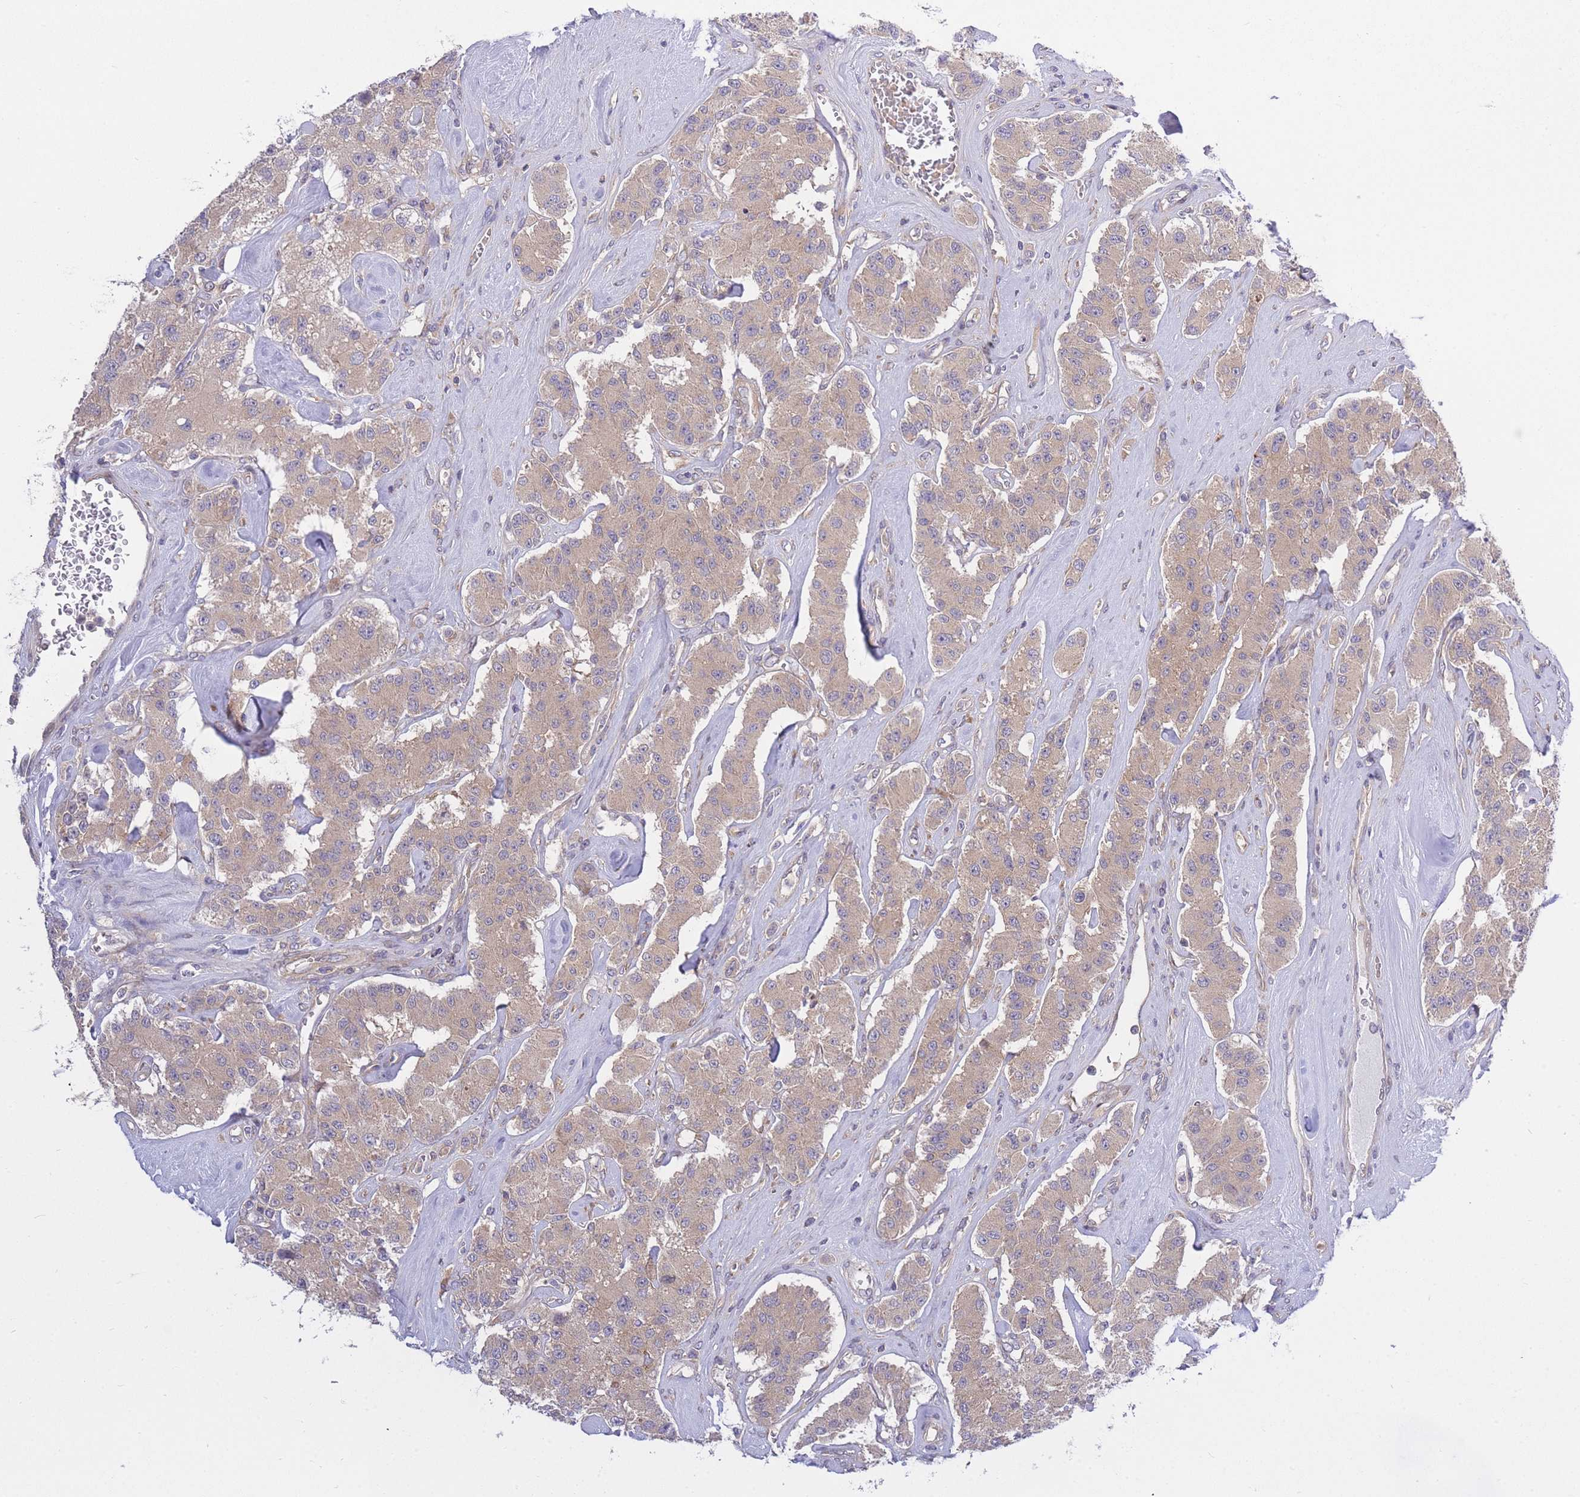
{"staining": {"intensity": "moderate", "quantity": ">75%", "location": "cytoplasmic/membranous"}, "tissue": "carcinoid", "cell_type": "Tumor cells", "image_type": "cancer", "snomed": [{"axis": "morphology", "description": "Carcinoid, malignant, NOS"}, {"axis": "topography", "description": "Pancreas"}], "caption": "Approximately >75% of tumor cells in human carcinoid demonstrate moderate cytoplasmic/membranous protein expression as visualized by brown immunohistochemical staining.", "gene": "EIF2B2", "patient": {"sex": "male", "age": 41}}